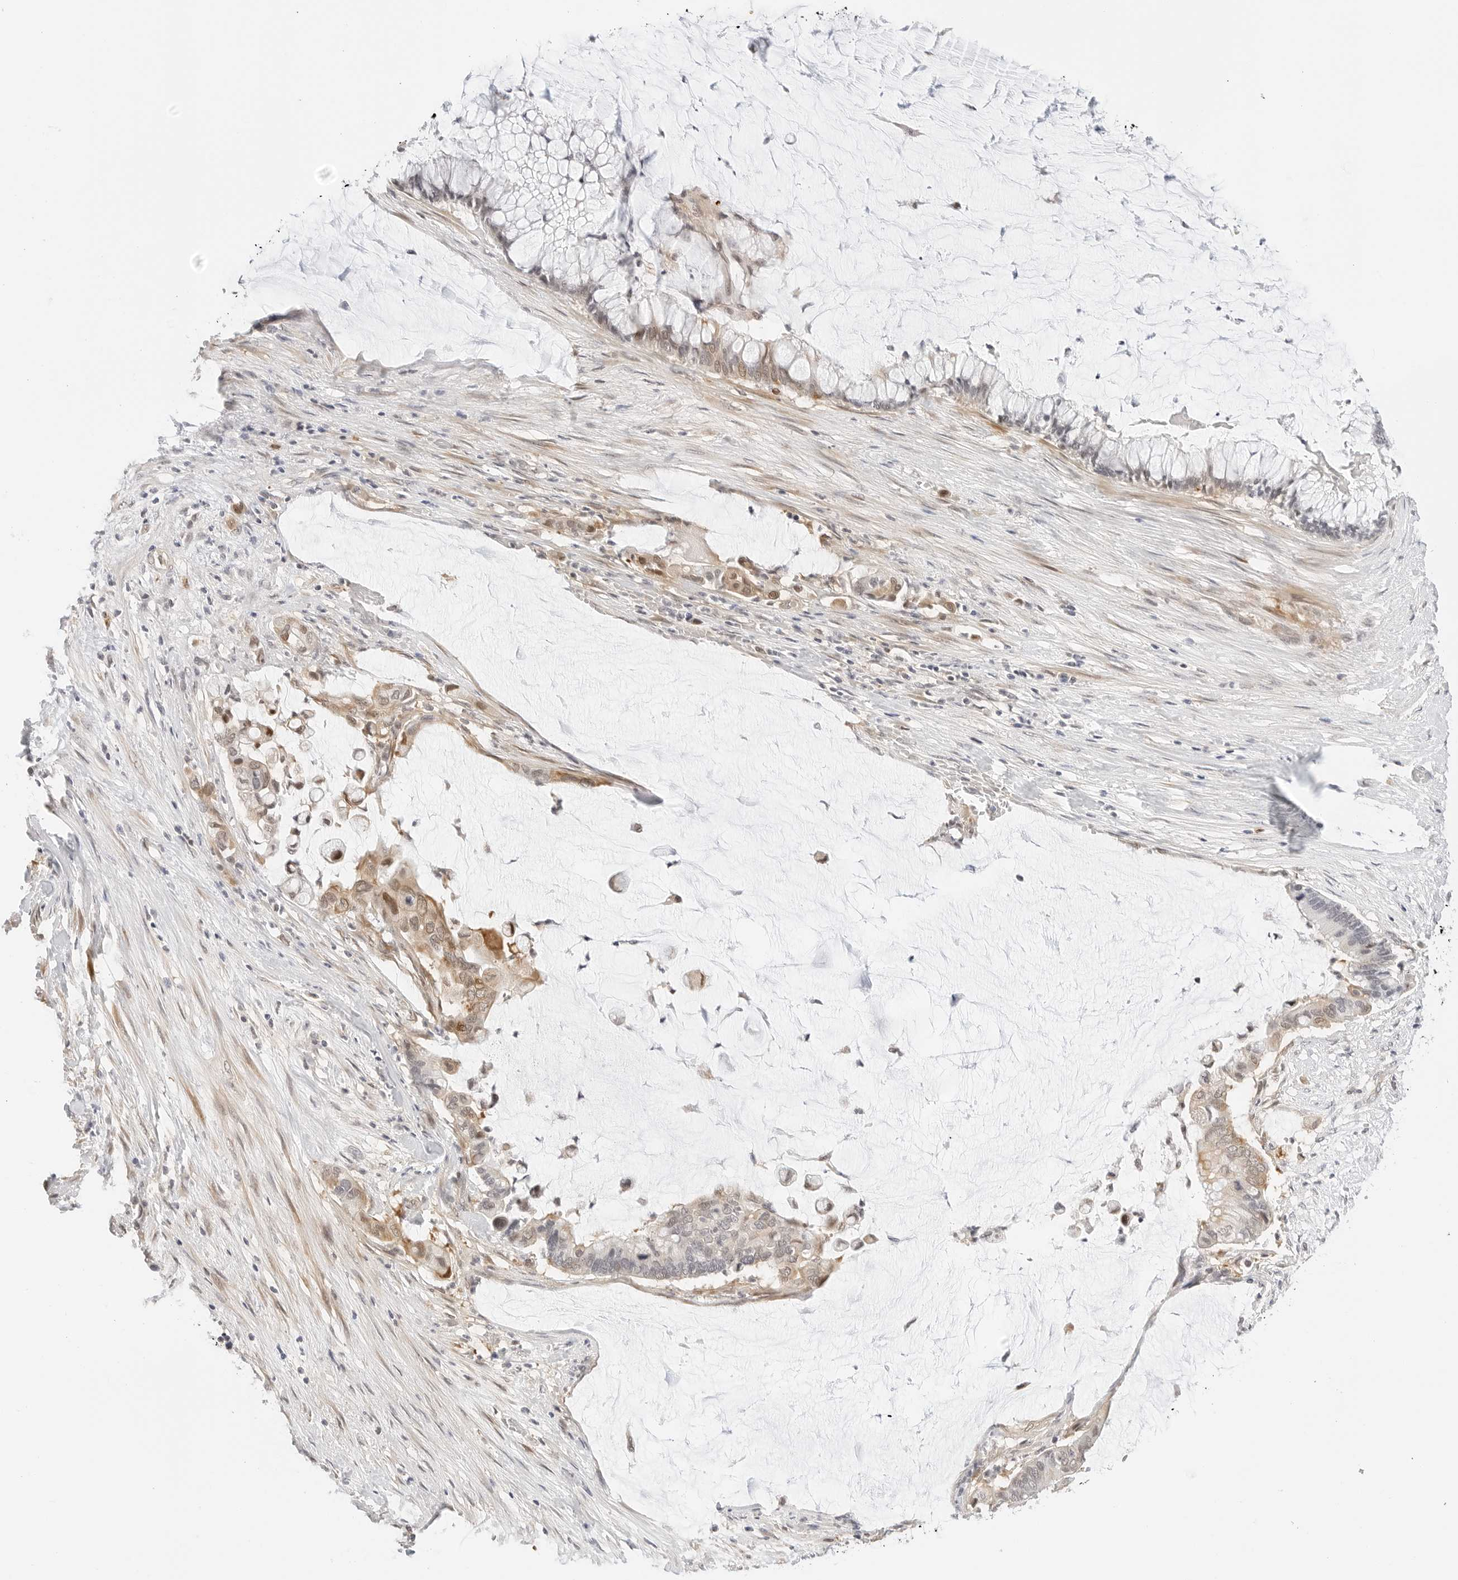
{"staining": {"intensity": "moderate", "quantity": "<25%", "location": "cytoplasmic/membranous,nuclear"}, "tissue": "pancreatic cancer", "cell_type": "Tumor cells", "image_type": "cancer", "snomed": [{"axis": "morphology", "description": "Adenocarcinoma, NOS"}, {"axis": "topography", "description": "Pancreas"}], "caption": "Immunohistochemical staining of human pancreatic cancer shows low levels of moderate cytoplasmic/membranous and nuclear protein positivity in about <25% of tumor cells.", "gene": "TEKT2", "patient": {"sex": "male", "age": 41}}